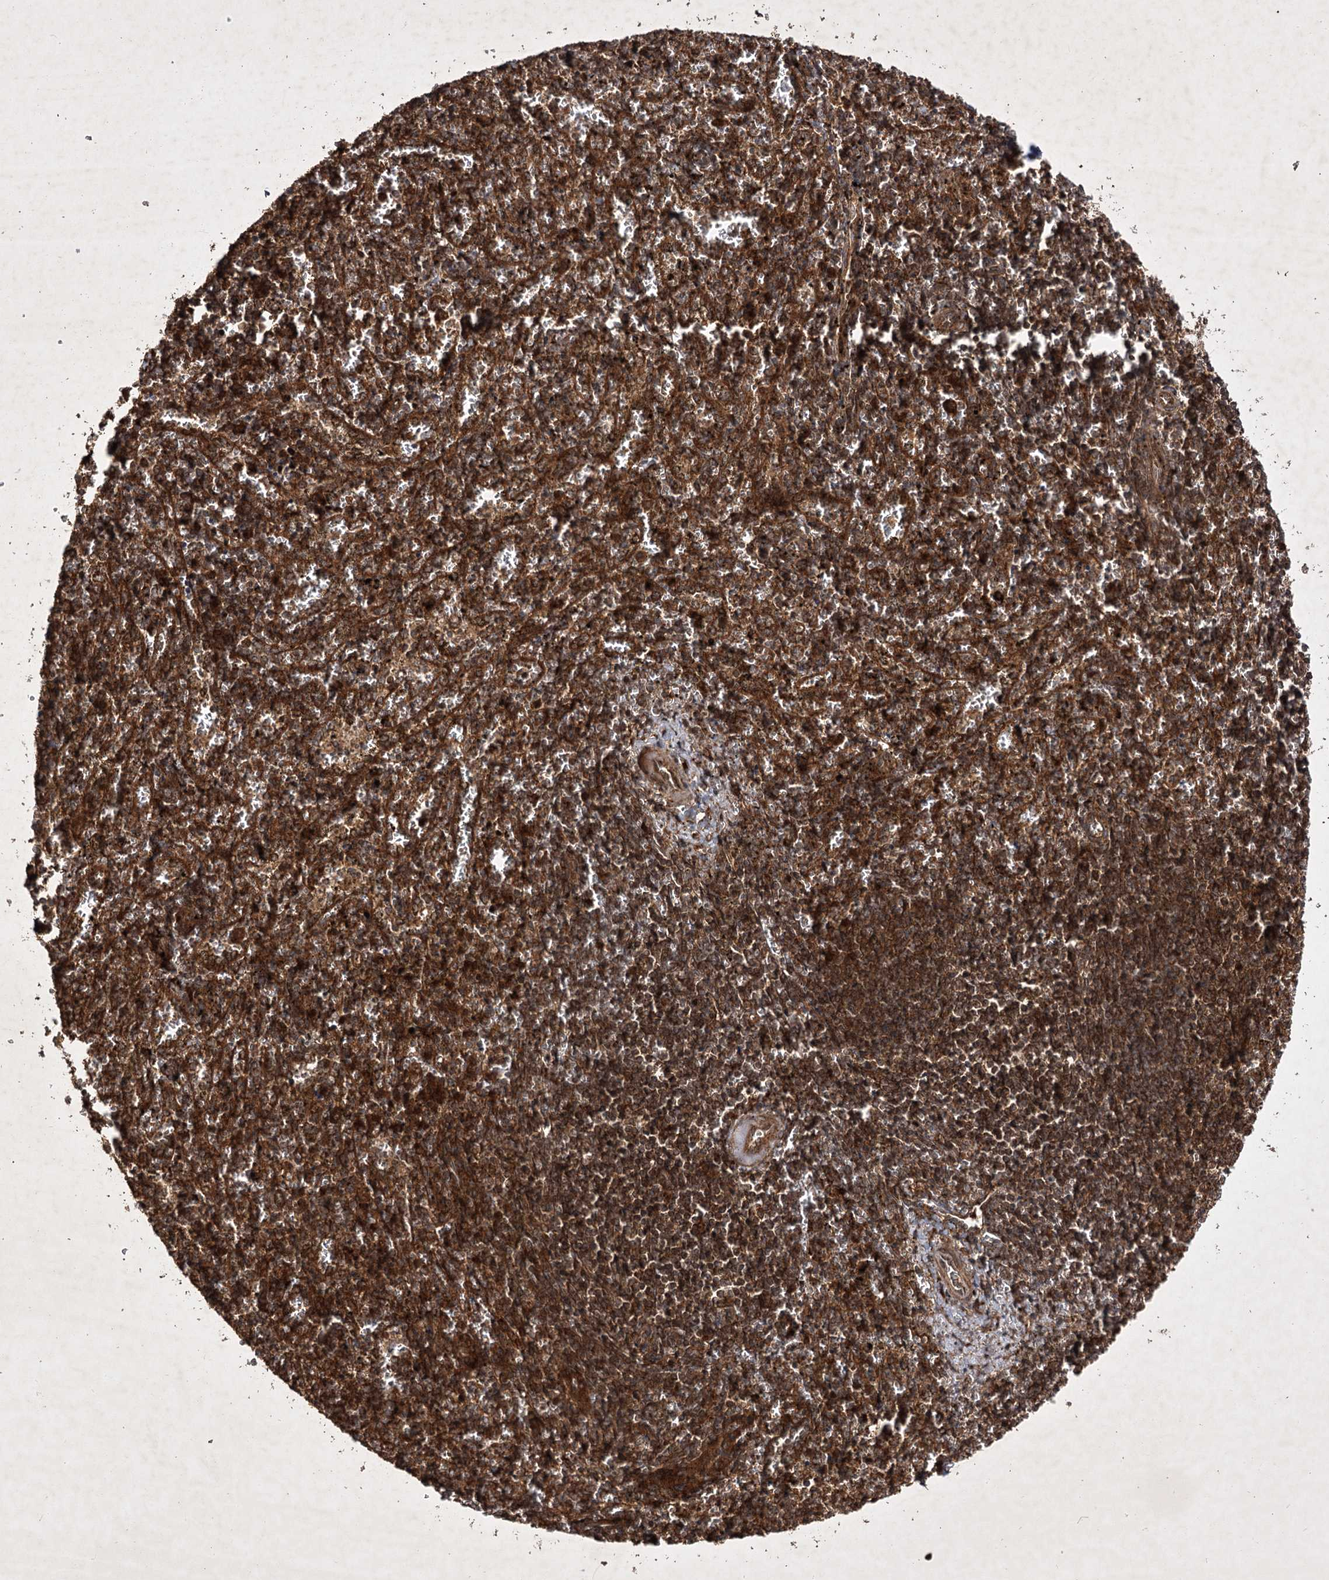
{"staining": {"intensity": "strong", "quantity": "25%-75%", "location": "cytoplasmic/membranous,nuclear"}, "tissue": "spleen", "cell_type": "Cells in red pulp", "image_type": "normal", "snomed": [{"axis": "morphology", "description": "Normal tissue, NOS"}, {"axis": "topography", "description": "Spleen"}], "caption": "Immunohistochemistry (IHC) micrograph of unremarkable spleen: human spleen stained using IHC reveals high levels of strong protein expression localized specifically in the cytoplasmic/membranous,nuclear of cells in red pulp, appearing as a cytoplasmic/membranous,nuclear brown color.", "gene": "DNAJC13", "patient": {"sex": "male", "age": 11}}